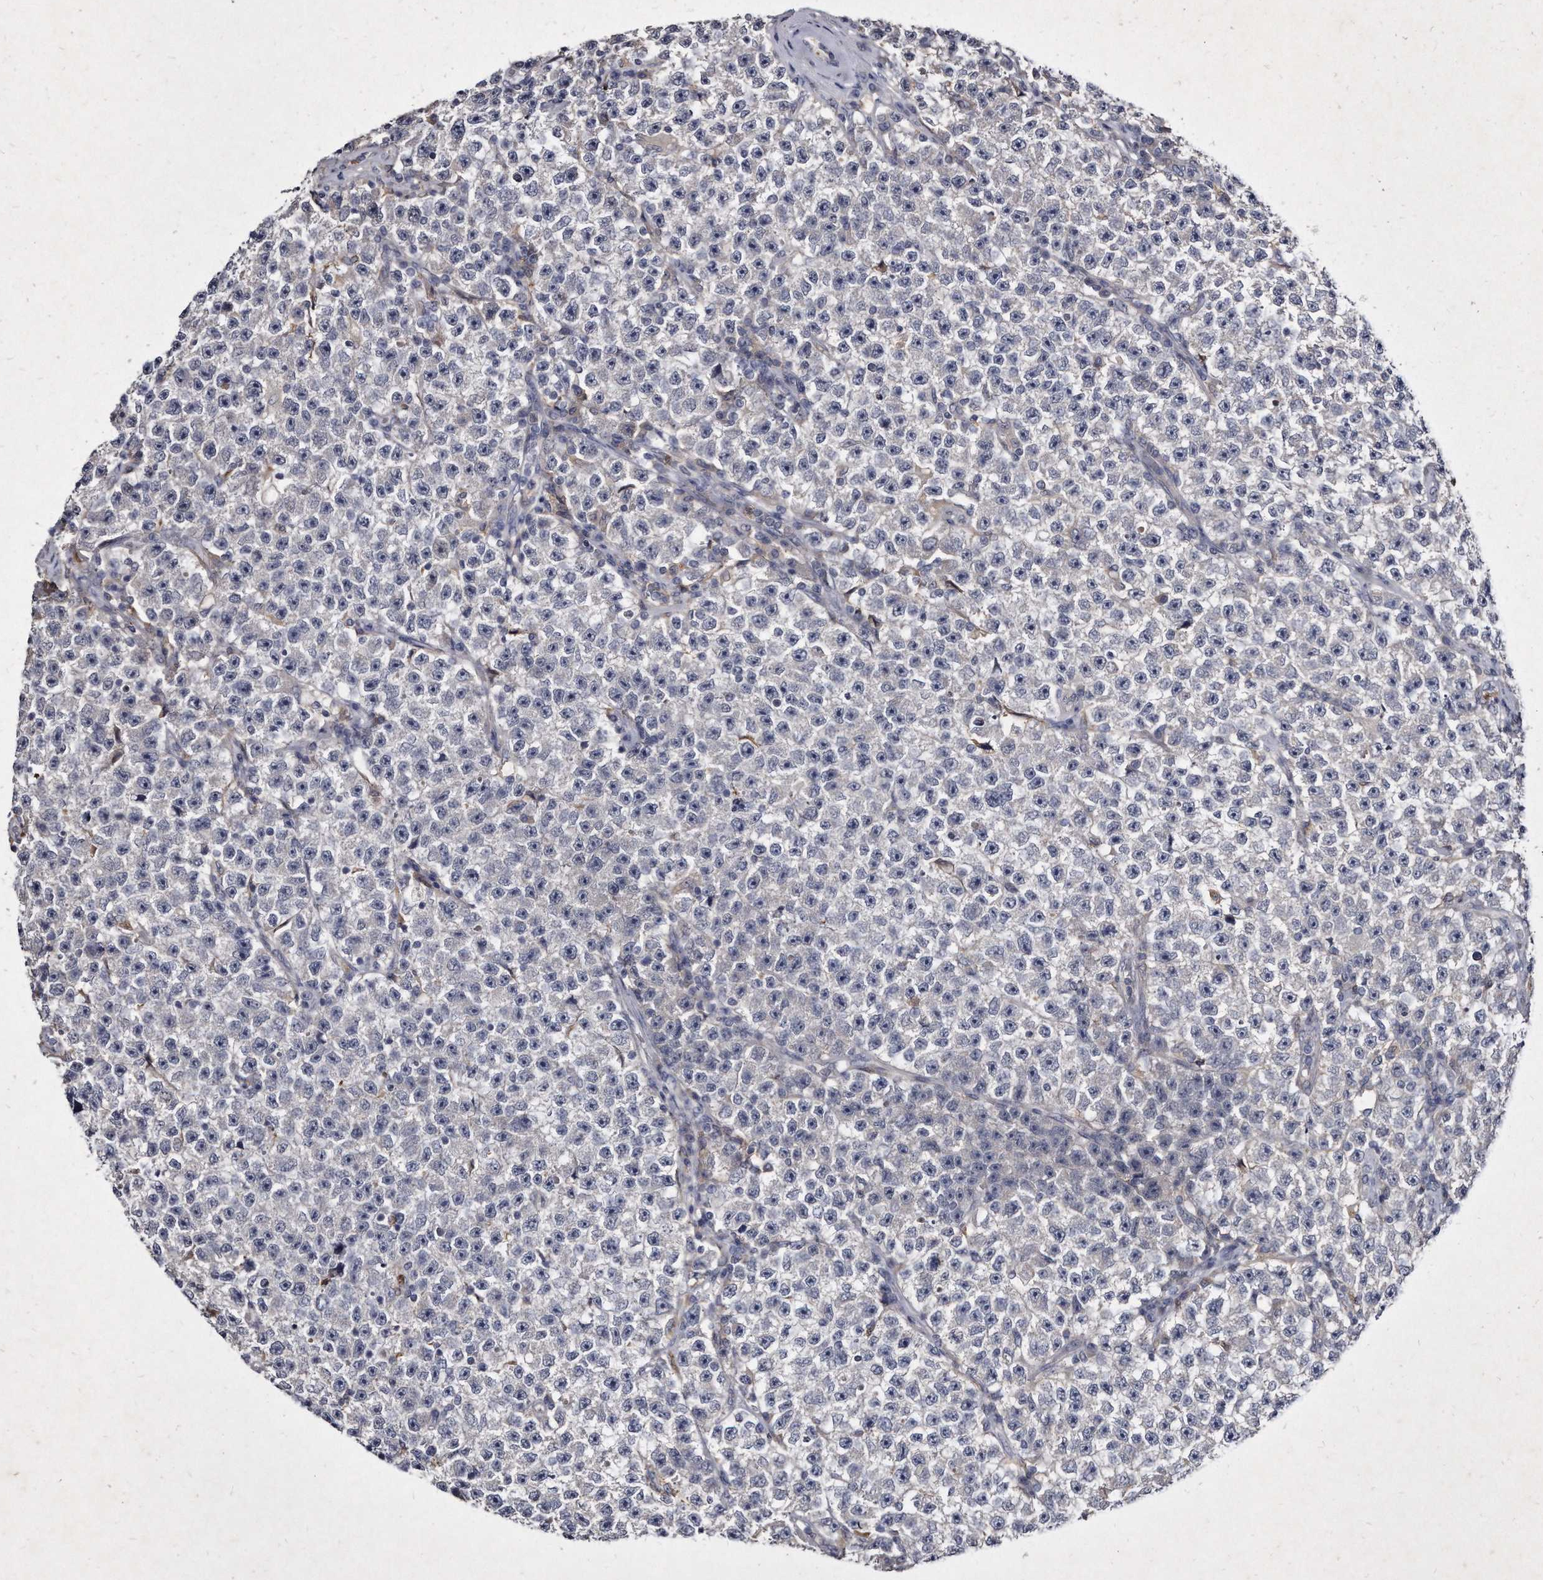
{"staining": {"intensity": "negative", "quantity": "none", "location": "none"}, "tissue": "testis cancer", "cell_type": "Tumor cells", "image_type": "cancer", "snomed": [{"axis": "morphology", "description": "Seminoma, NOS"}, {"axis": "topography", "description": "Testis"}], "caption": "A histopathology image of seminoma (testis) stained for a protein displays no brown staining in tumor cells. (Brightfield microscopy of DAB (3,3'-diaminobenzidine) IHC at high magnification).", "gene": "KLHDC3", "patient": {"sex": "male", "age": 22}}